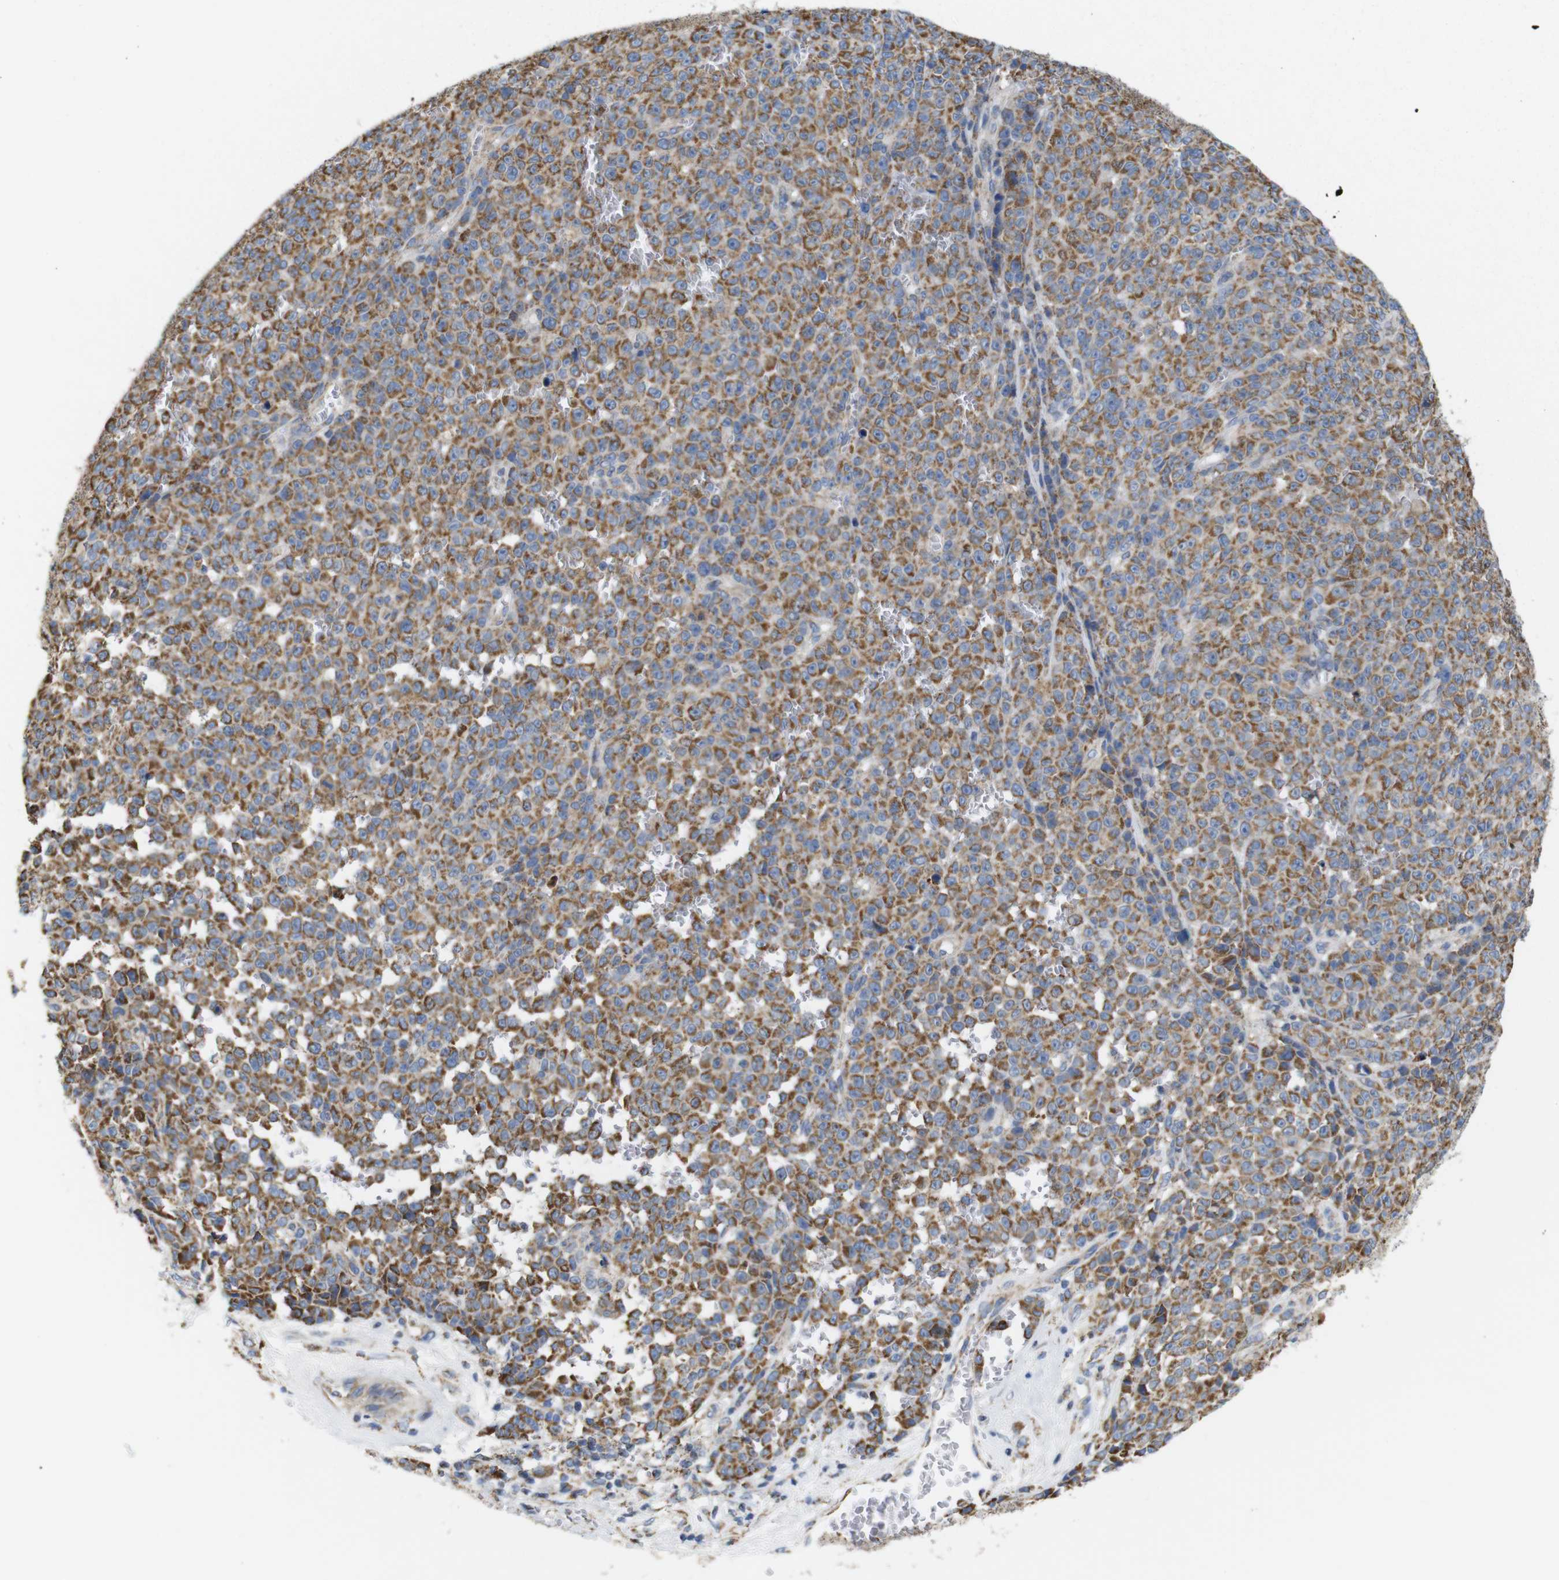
{"staining": {"intensity": "moderate", "quantity": ">75%", "location": "cytoplasmic/membranous"}, "tissue": "melanoma", "cell_type": "Tumor cells", "image_type": "cancer", "snomed": [{"axis": "morphology", "description": "Malignant melanoma, NOS"}, {"axis": "topography", "description": "Skin"}], "caption": "DAB (3,3'-diaminobenzidine) immunohistochemical staining of melanoma displays moderate cytoplasmic/membranous protein positivity in approximately >75% of tumor cells. (brown staining indicates protein expression, while blue staining denotes nuclei).", "gene": "FAM171B", "patient": {"sex": "female", "age": 82}}